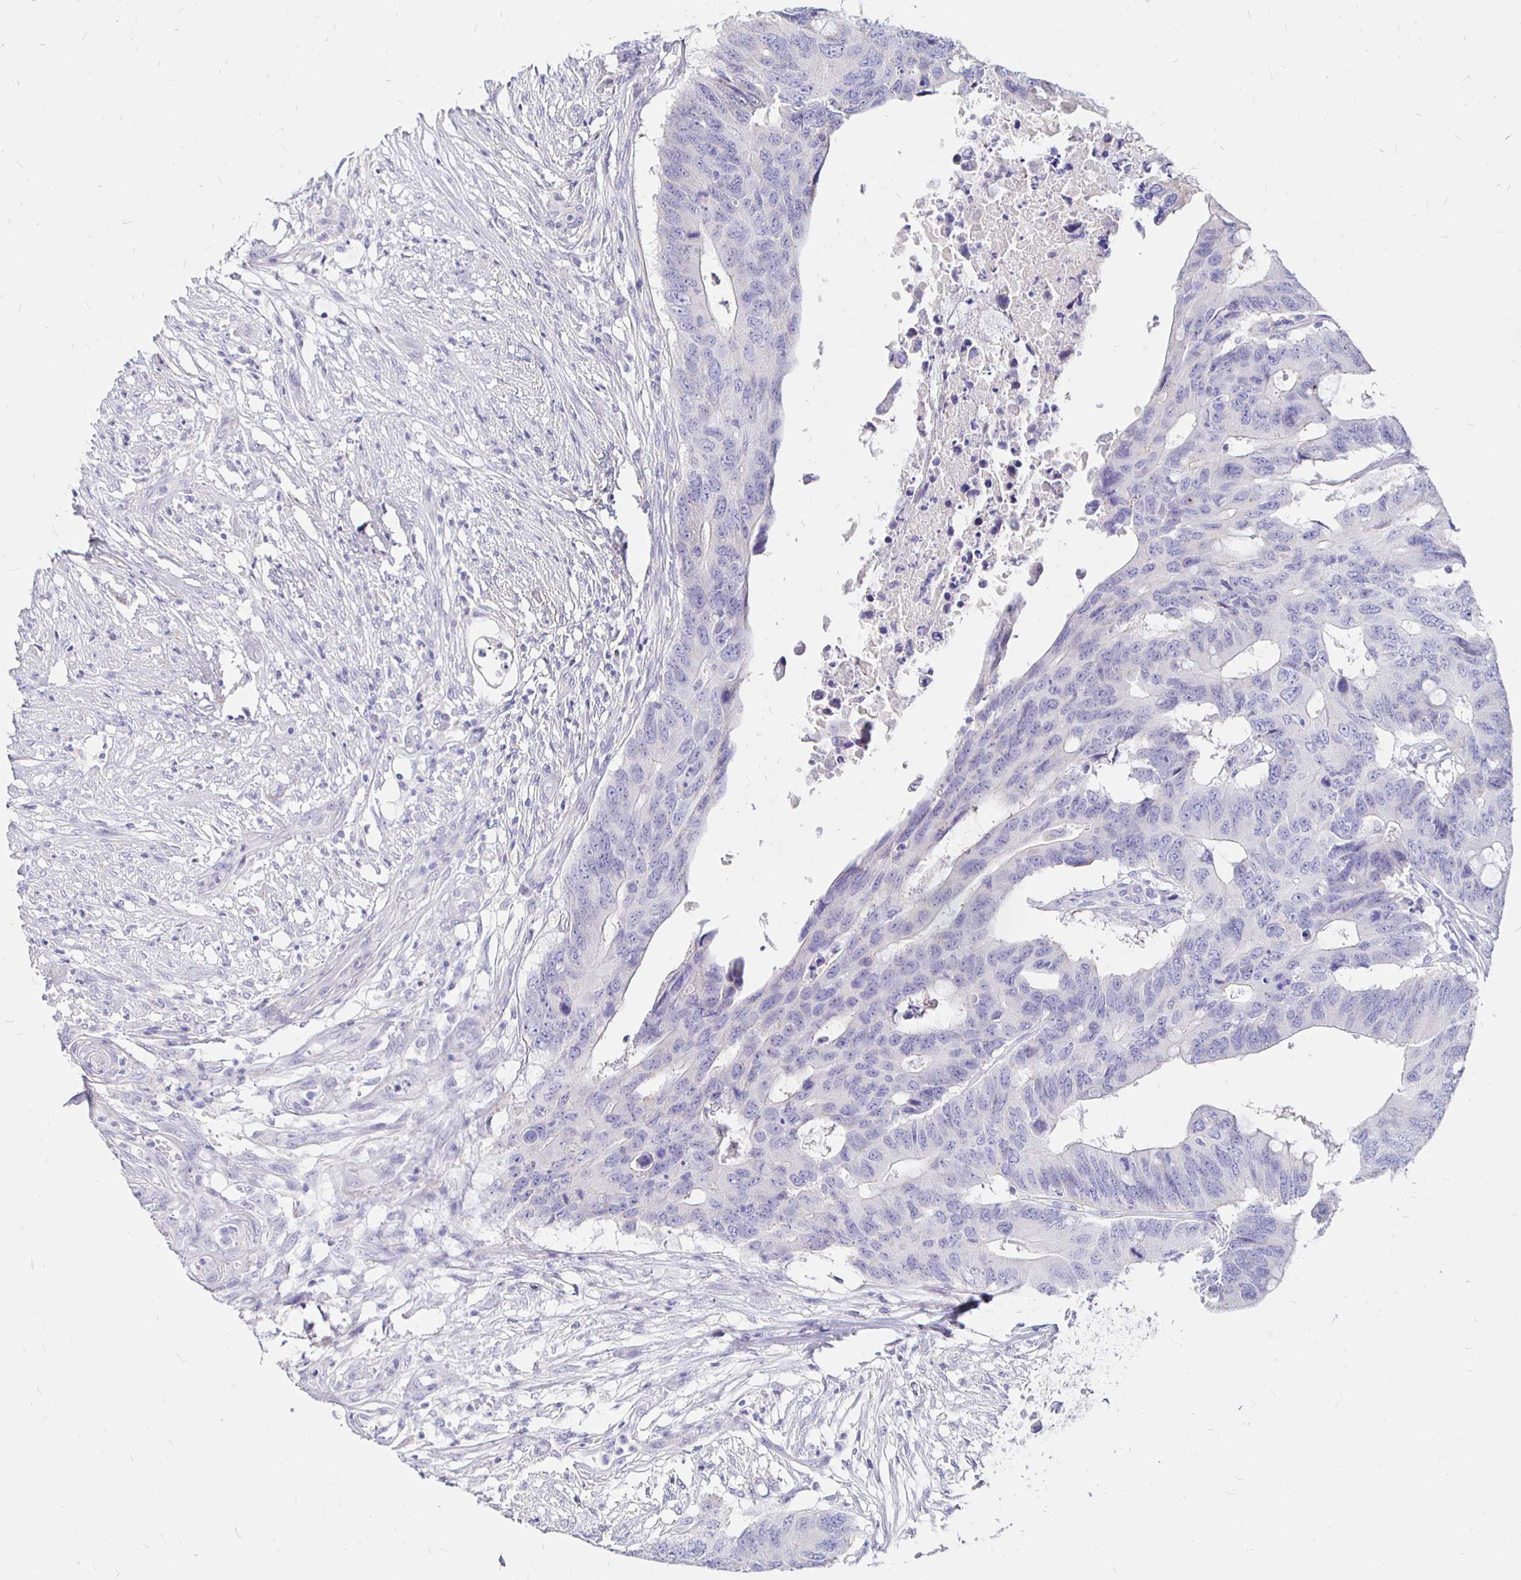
{"staining": {"intensity": "negative", "quantity": "none", "location": "none"}, "tissue": "colorectal cancer", "cell_type": "Tumor cells", "image_type": "cancer", "snomed": [{"axis": "morphology", "description": "Adenocarcinoma, NOS"}, {"axis": "topography", "description": "Colon"}], "caption": "The immunohistochemistry (IHC) photomicrograph has no significant expression in tumor cells of colorectal cancer (adenocarcinoma) tissue.", "gene": "NECAB1", "patient": {"sex": "male", "age": 71}}